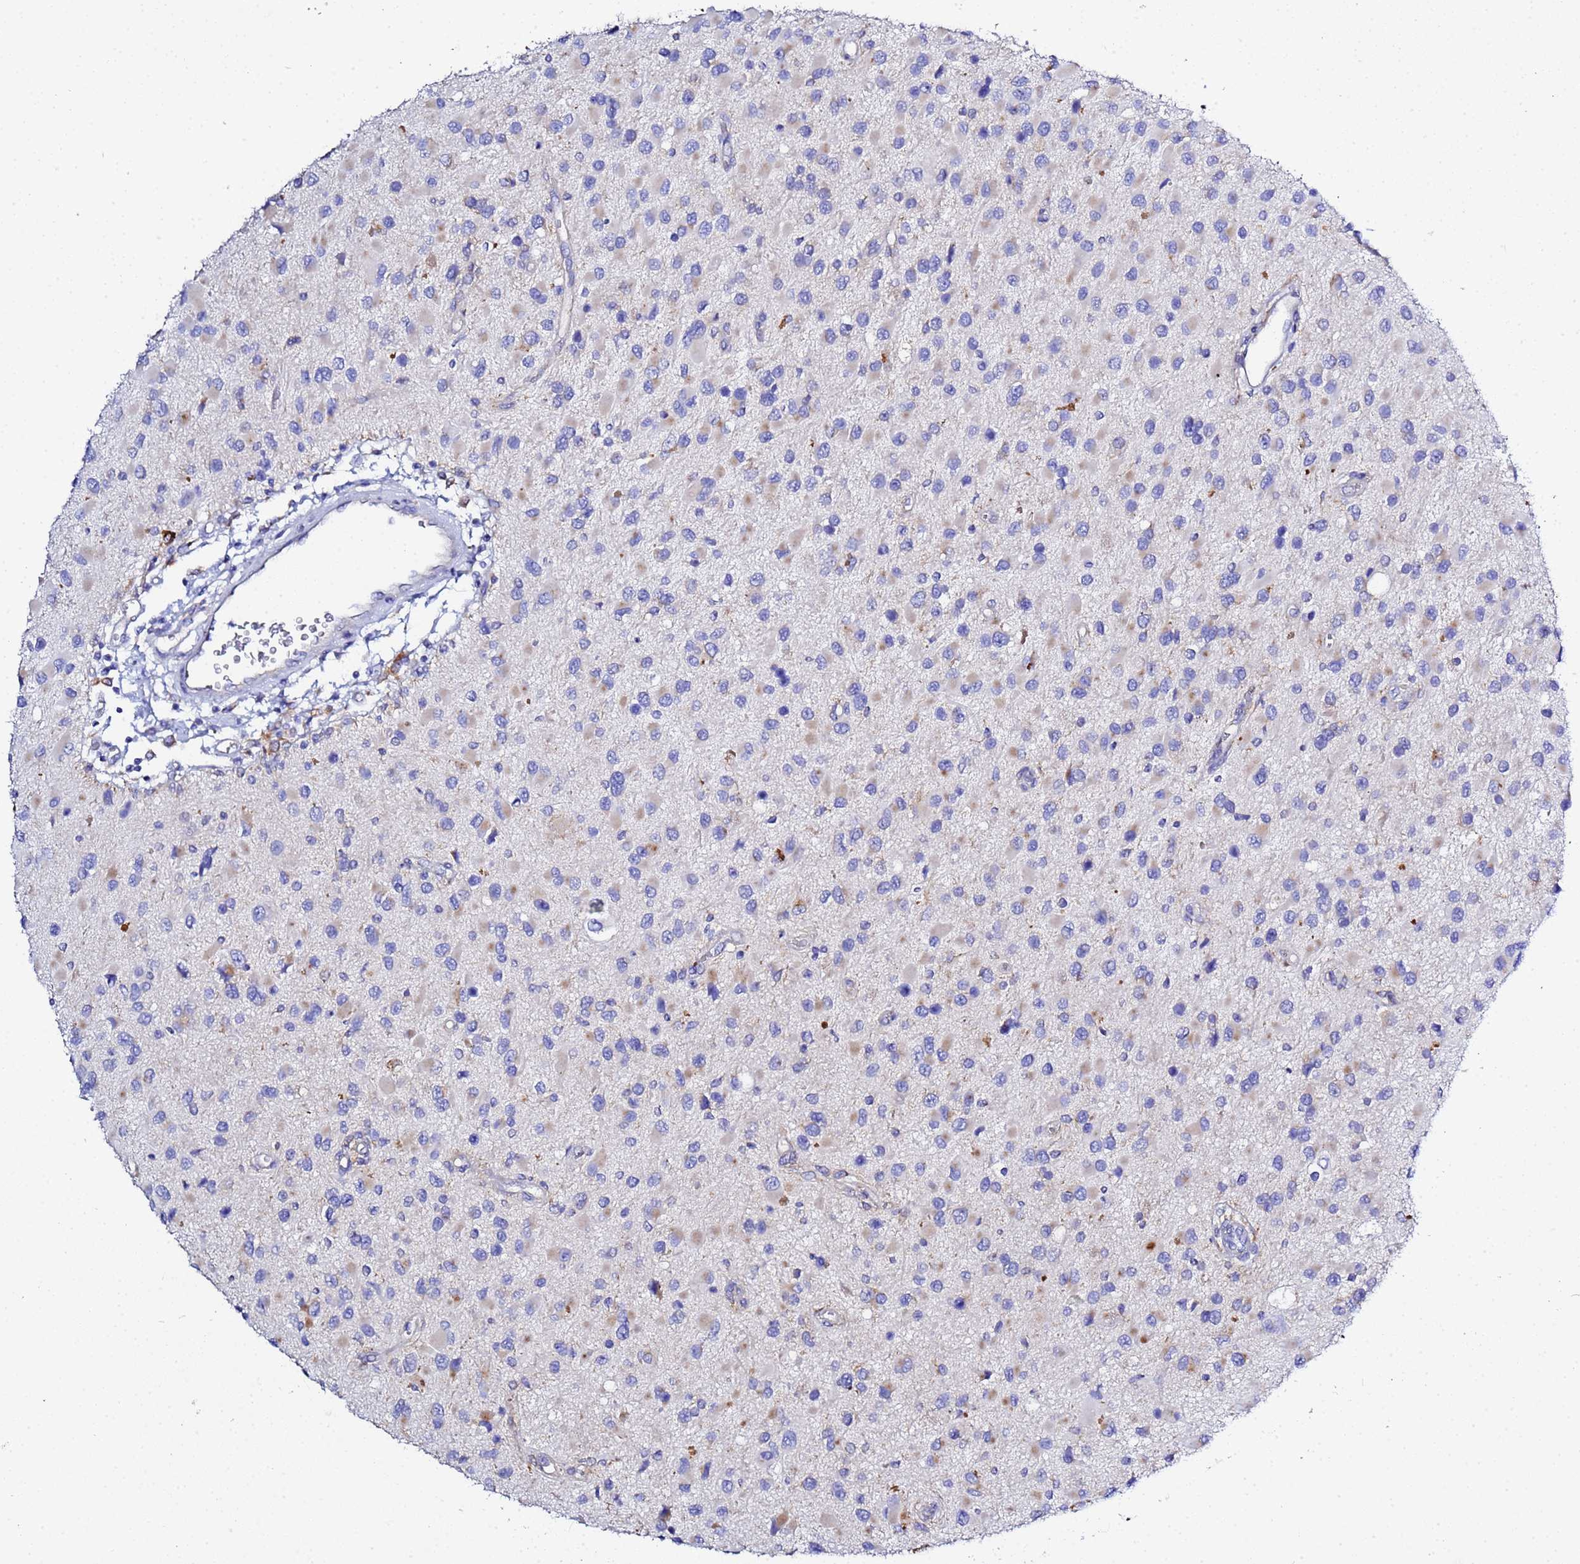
{"staining": {"intensity": "weak", "quantity": "<25%", "location": "cytoplasmic/membranous"}, "tissue": "glioma", "cell_type": "Tumor cells", "image_type": "cancer", "snomed": [{"axis": "morphology", "description": "Glioma, malignant, High grade"}, {"axis": "topography", "description": "Brain"}], "caption": "IHC image of neoplastic tissue: human glioma stained with DAB demonstrates no significant protein staining in tumor cells.", "gene": "VTI1B", "patient": {"sex": "male", "age": 53}}